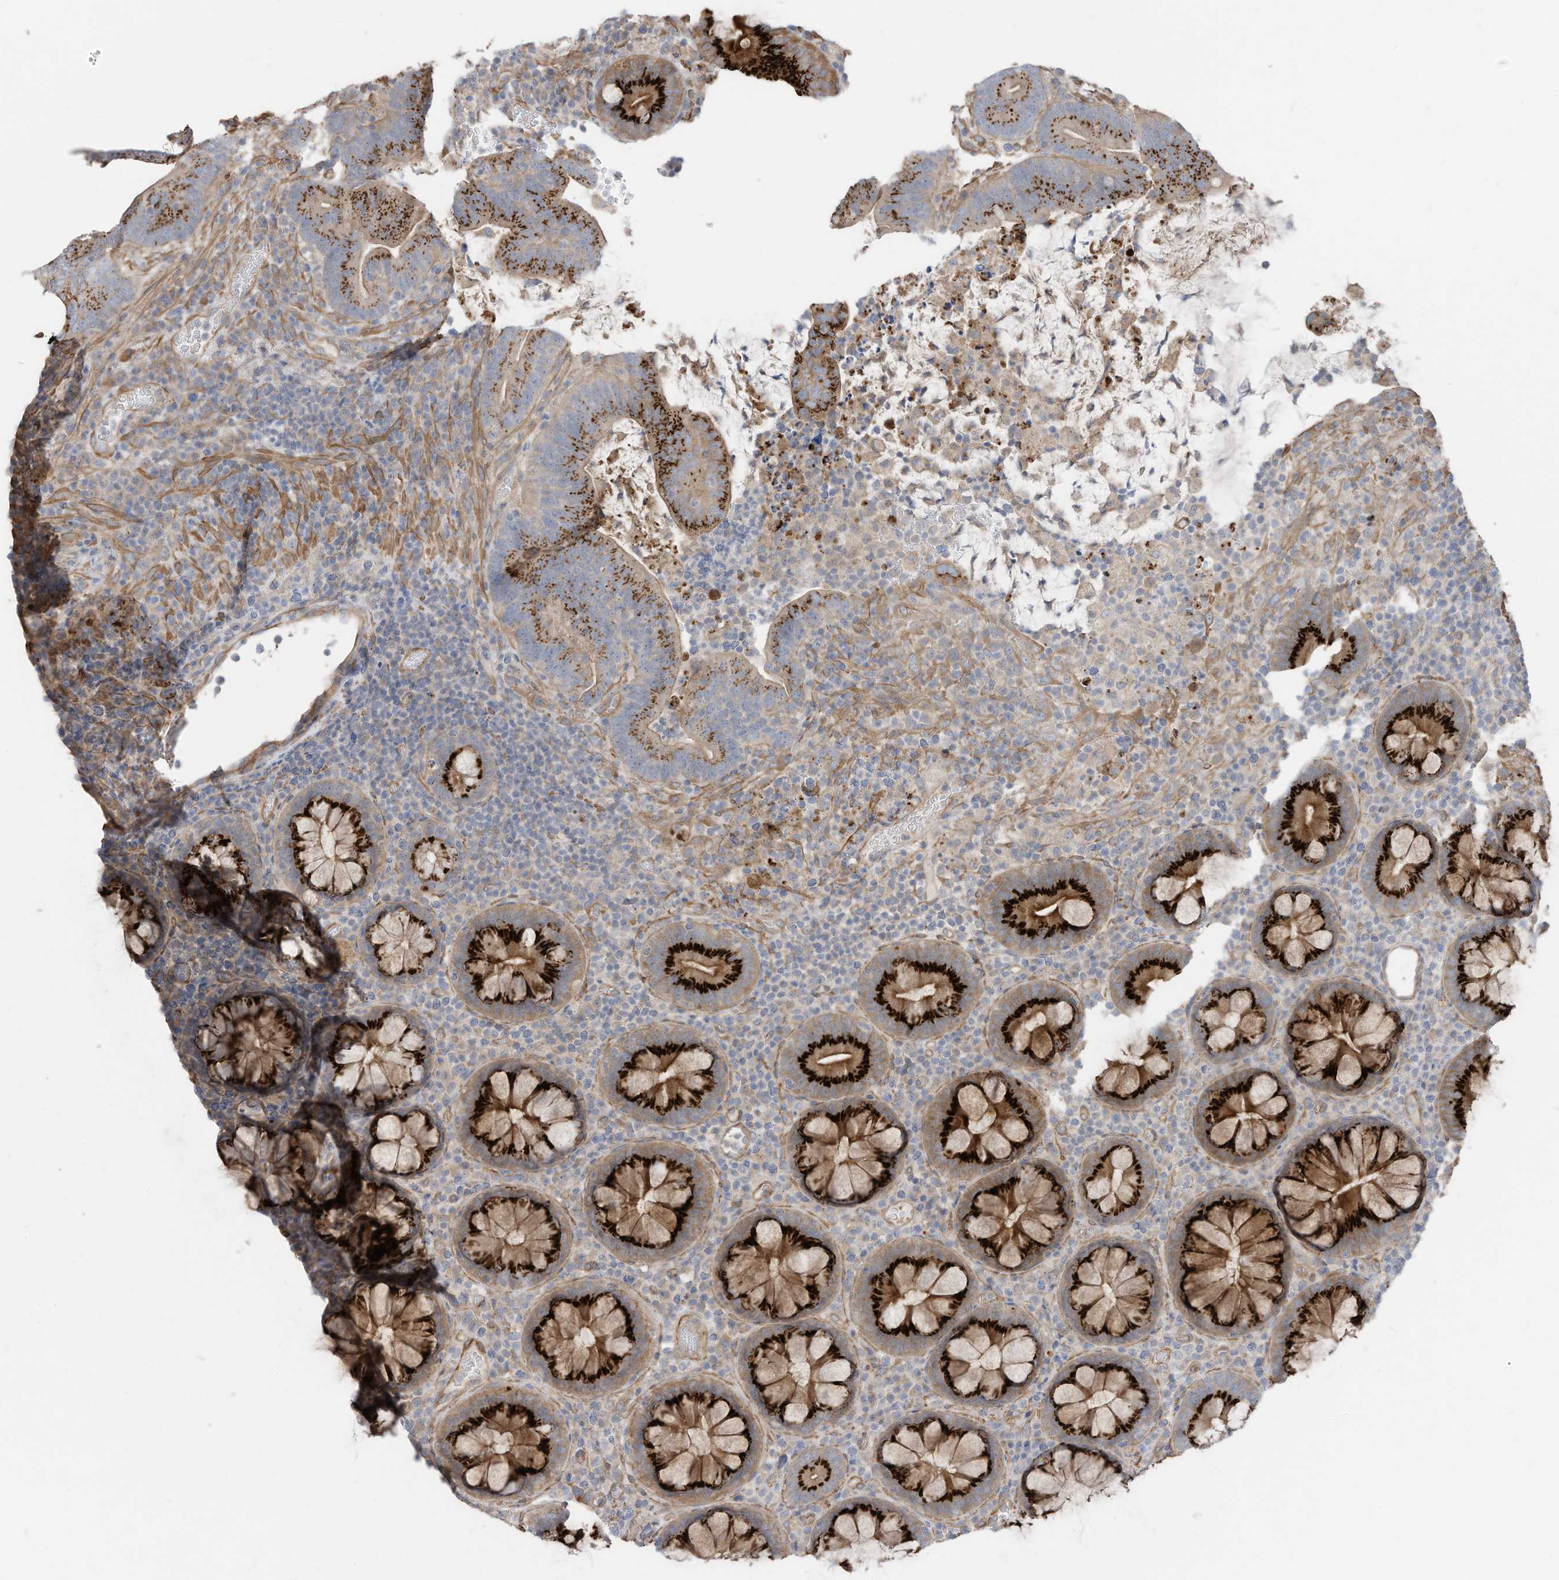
{"staining": {"intensity": "moderate", "quantity": ">75%", "location": "cytoplasmic/membranous"}, "tissue": "colorectal cancer", "cell_type": "Tumor cells", "image_type": "cancer", "snomed": [{"axis": "morphology", "description": "Adenocarcinoma, NOS"}, {"axis": "topography", "description": "Colon"}], "caption": "Protein expression analysis of human colorectal cancer (adenocarcinoma) reveals moderate cytoplasmic/membranous staining in about >75% of tumor cells.", "gene": "SLC17A7", "patient": {"sex": "female", "age": 66}}